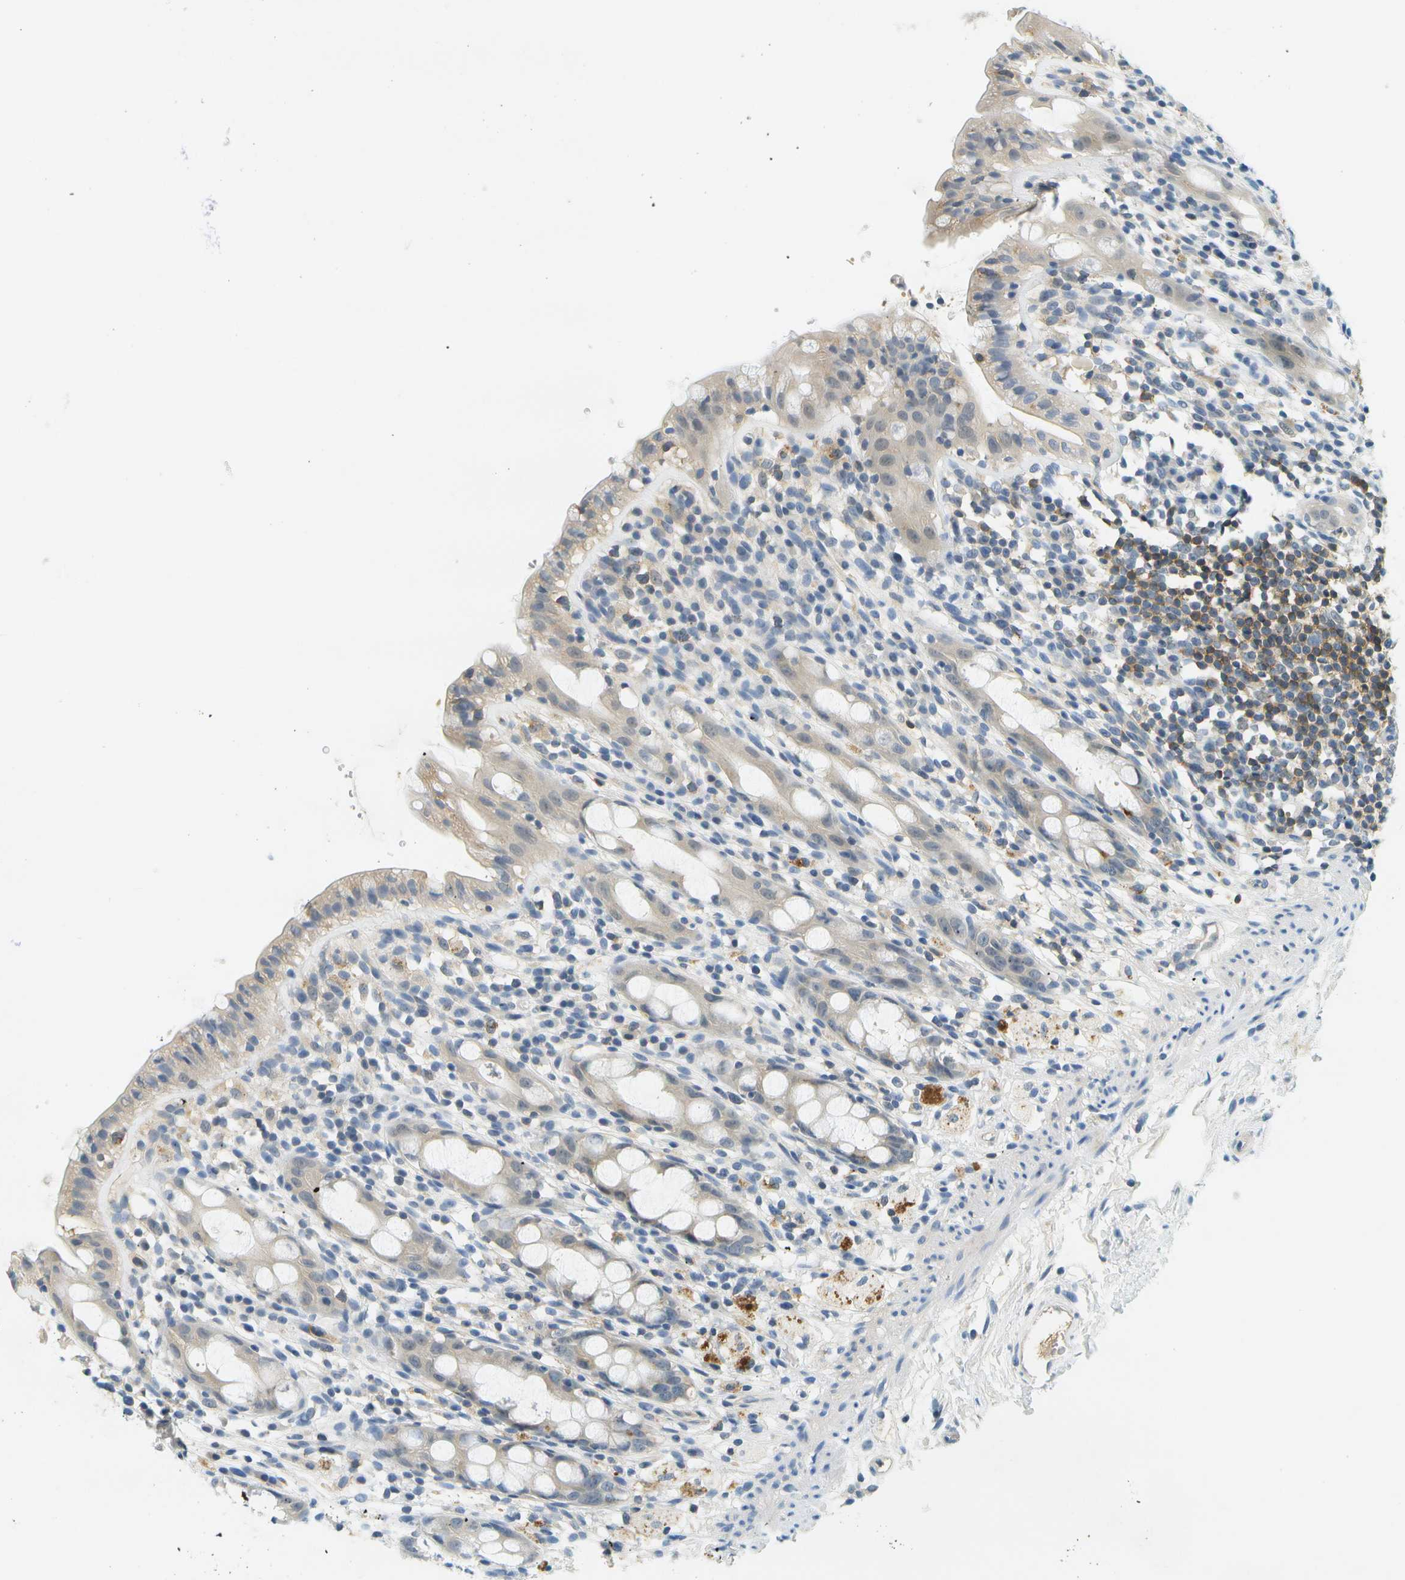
{"staining": {"intensity": "negative", "quantity": "none", "location": "none"}, "tissue": "rectum", "cell_type": "Glandular cells", "image_type": "normal", "snomed": [{"axis": "morphology", "description": "Normal tissue, NOS"}, {"axis": "topography", "description": "Rectum"}], "caption": "This micrograph is of normal rectum stained with immunohistochemistry to label a protein in brown with the nuclei are counter-stained blue. There is no expression in glandular cells.", "gene": "RASGRP2", "patient": {"sex": "male", "age": 44}}